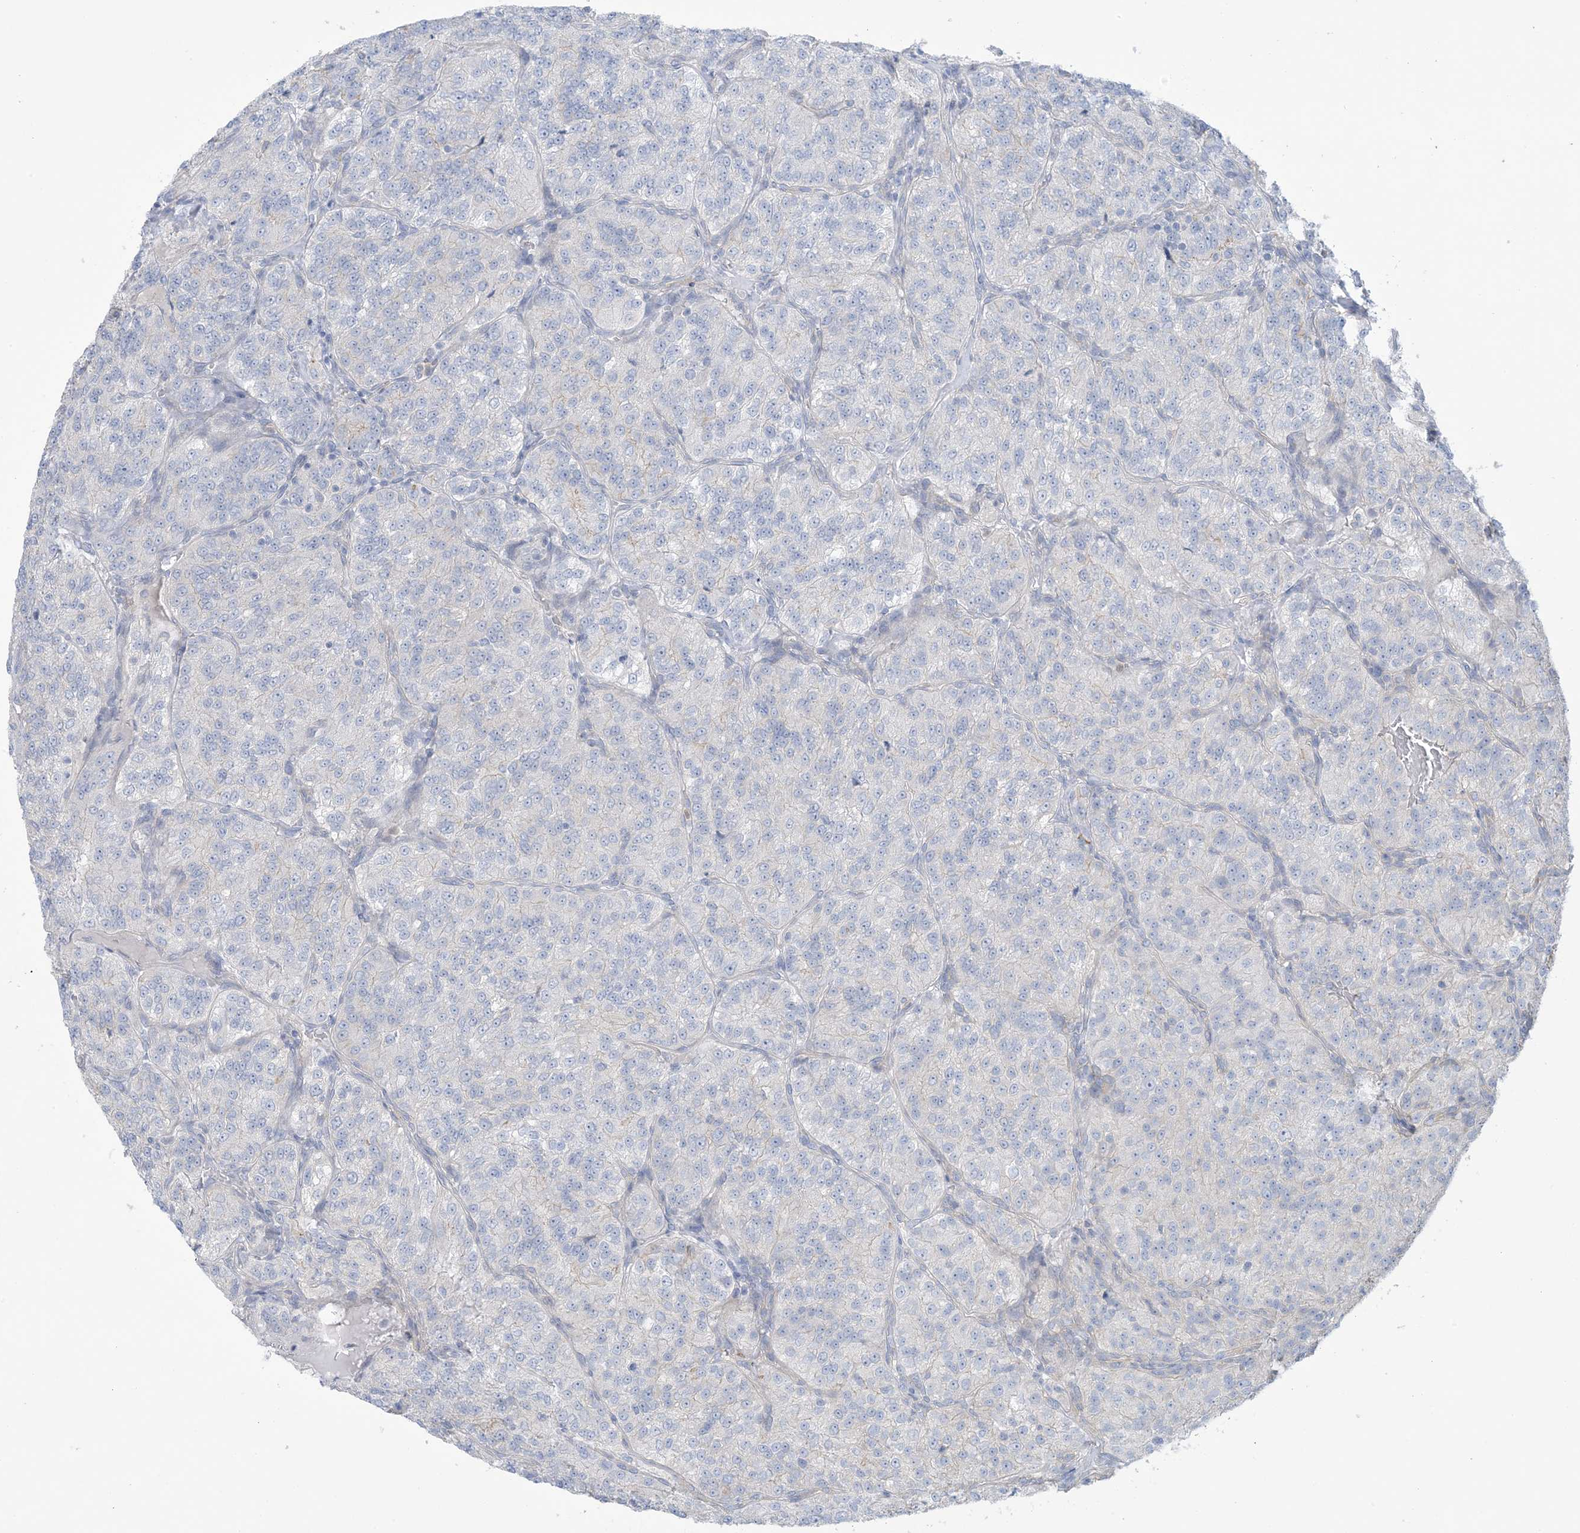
{"staining": {"intensity": "negative", "quantity": "none", "location": "none"}, "tissue": "renal cancer", "cell_type": "Tumor cells", "image_type": "cancer", "snomed": [{"axis": "morphology", "description": "Adenocarcinoma, NOS"}, {"axis": "topography", "description": "Kidney"}], "caption": "DAB (3,3'-diaminobenzidine) immunohistochemical staining of human renal cancer (adenocarcinoma) reveals no significant expression in tumor cells.", "gene": "MTHFD2L", "patient": {"sex": "female", "age": 63}}